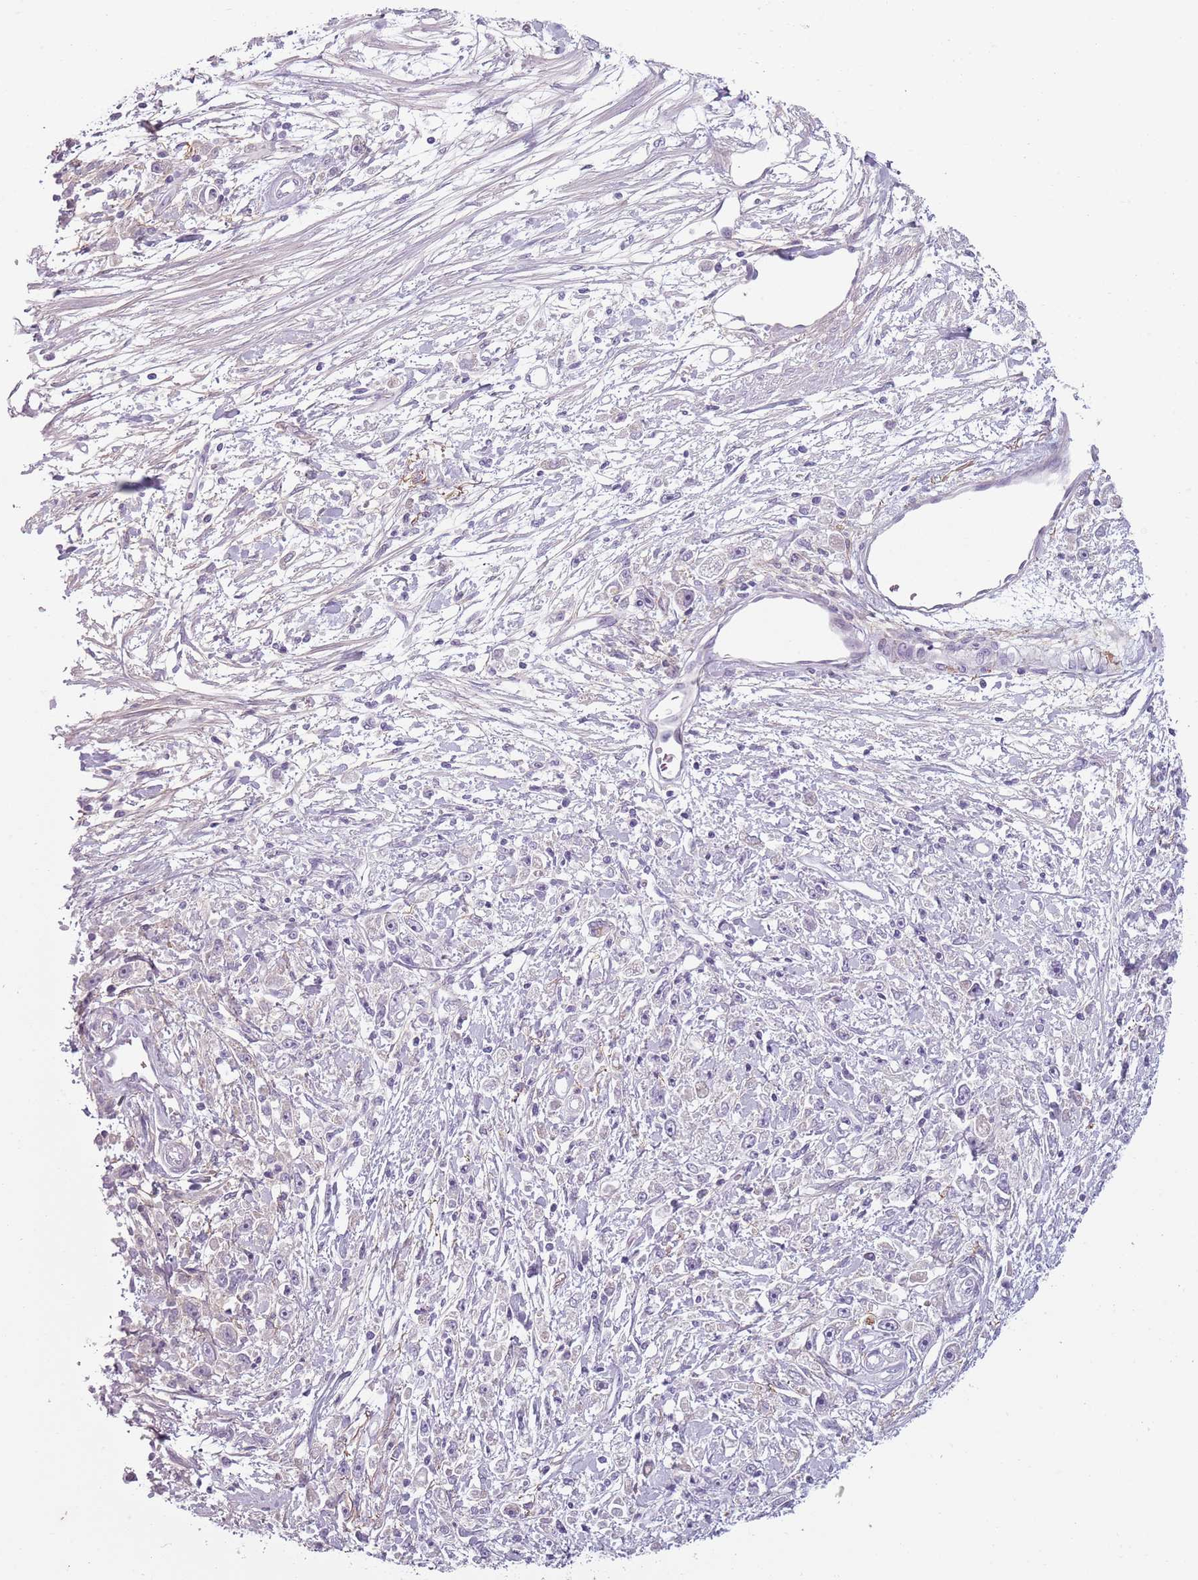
{"staining": {"intensity": "negative", "quantity": "none", "location": "none"}, "tissue": "stomach cancer", "cell_type": "Tumor cells", "image_type": "cancer", "snomed": [{"axis": "morphology", "description": "Adenocarcinoma, NOS"}, {"axis": "topography", "description": "Stomach"}], "caption": "IHC histopathology image of stomach cancer stained for a protein (brown), which exhibits no expression in tumor cells.", "gene": "MEGF8", "patient": {"sex": "female", "age": 59}}